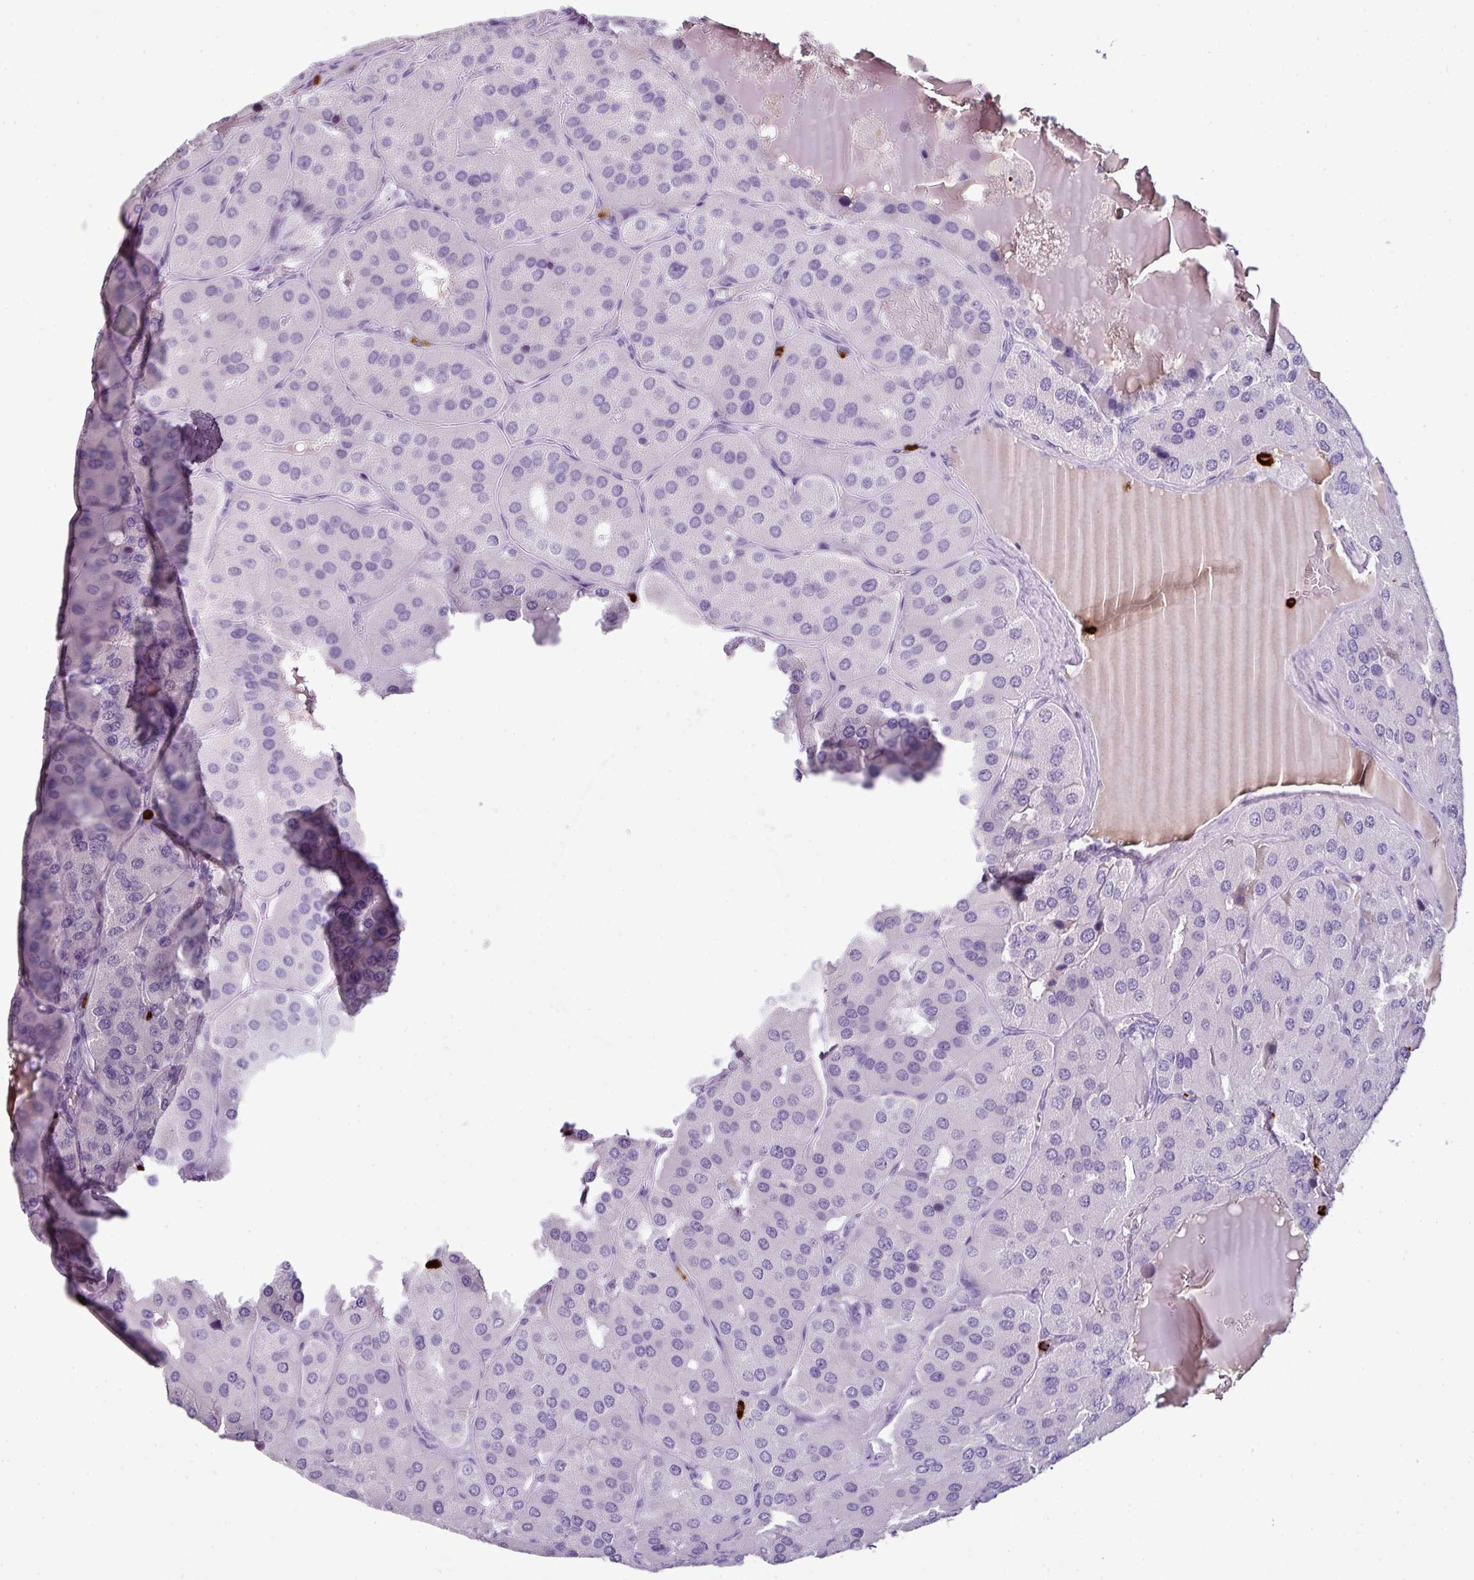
{"staining": {"intensity": "negative", "quantity": "none", "location": "none"}, "tissue": "parathyroid gland", "cell_type": "Glandular cells", "image_type": "normal", "snomed": [{"axis": "morphology", "description": "Normal tissue, NOS"}, {"axis": "morphology", "description": "Adenoma, NOS"}, {"axis": "topography", "description": "Parathyroid gland"}], "caption": "DAB (3,3'-diaminobenzidine) immunohistochemical staining of benign human parathyroid gland exhibits no significant positivity in glandular cells. (Immunohistochemistry (ihc), brightfield microscopy, high magnification).", "gene": "CTSG", "patient": {"sex": "female", "age": 86}}